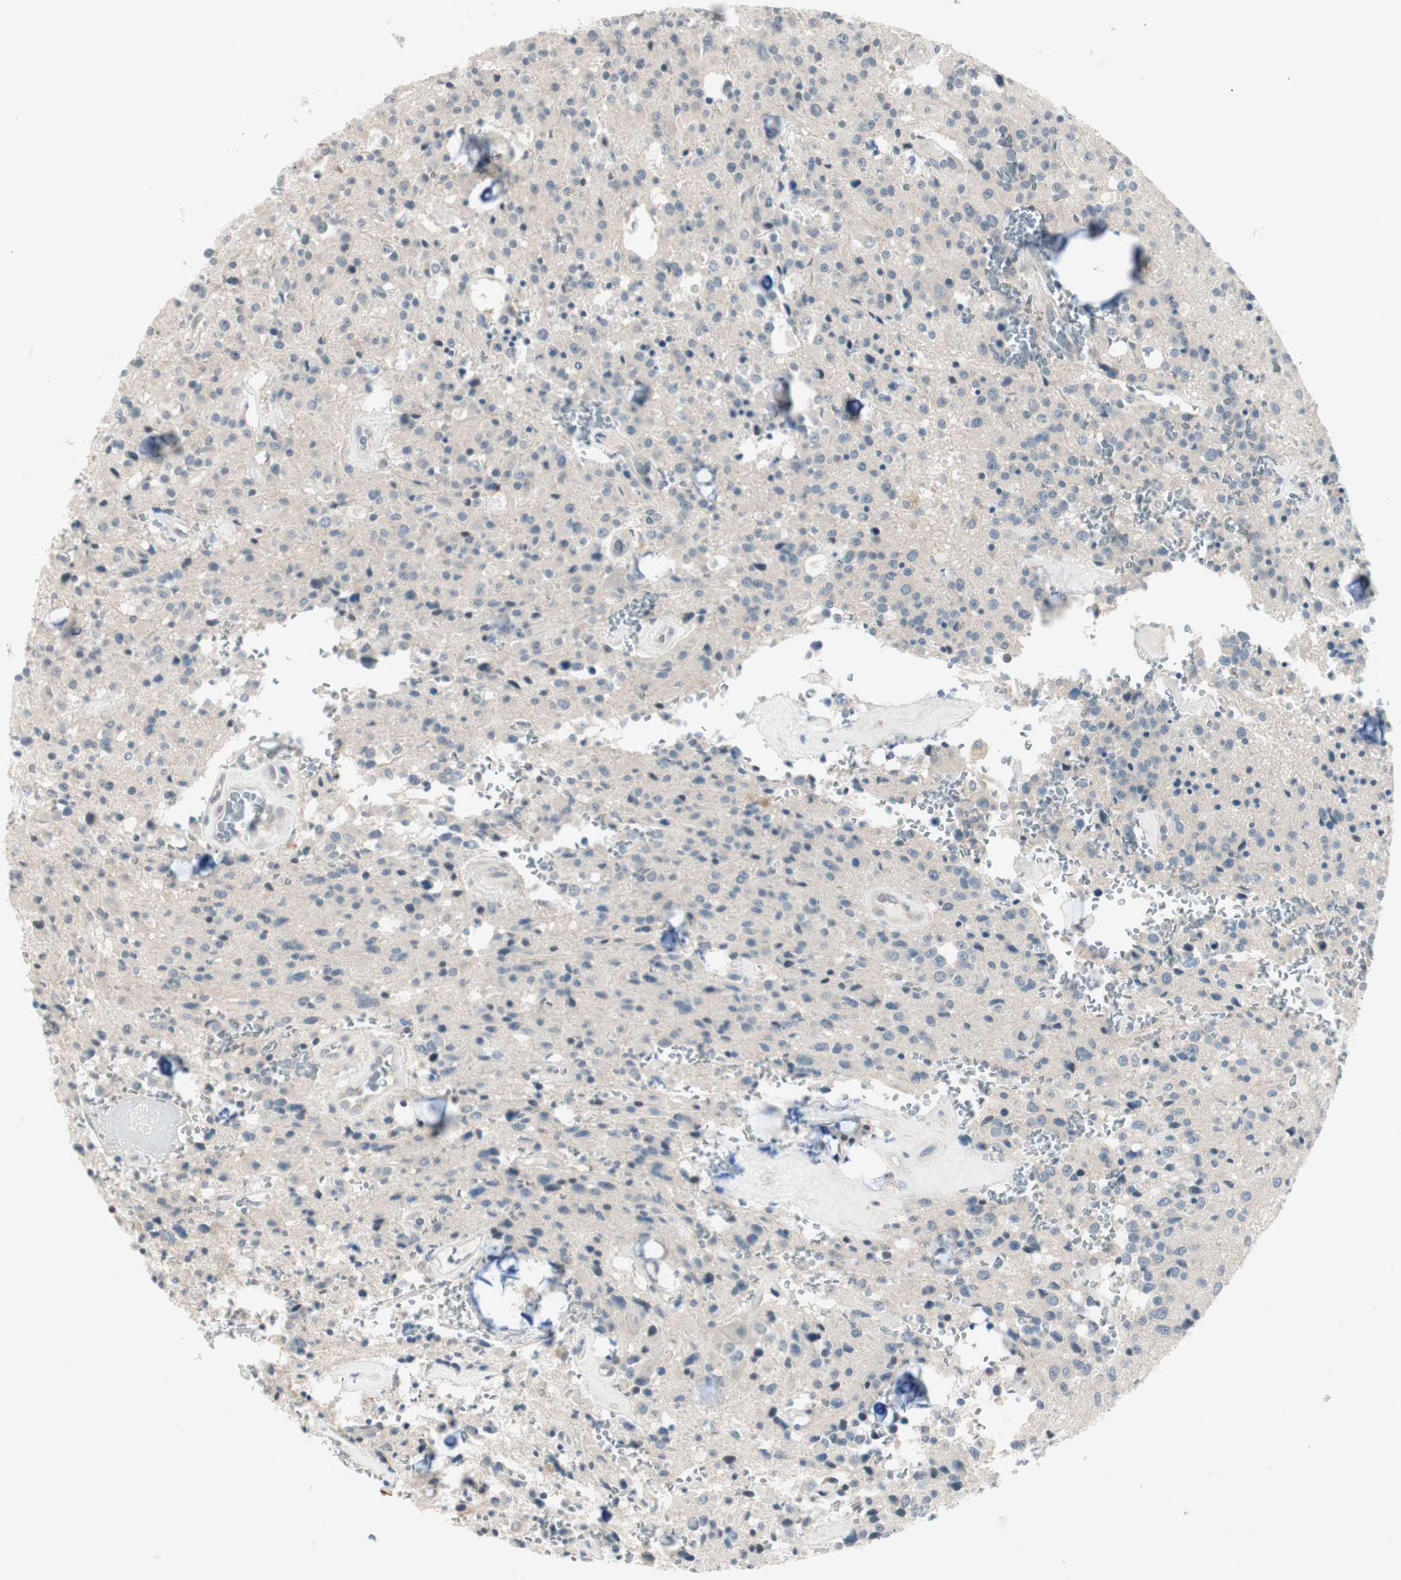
{"staining": {"intensity": "negative", "quantity": "none", "location": "none"}, "tissue": "glioma", "cell_type": "Tumor cells", "image_type": "cancer", "snomed": [{"axis": "morphology", "description": "Glioma, malignant, Low grade"}, {"axis": "topography", "description": "Brain"}], "caption": "Immunohistochemistry micrograph of neoplastic tissue: human malignant glioma (low-grade) stained with DAB displays no significant protein positivity in tumor cells. (DAB (3,3'-diaminobenzidine) IHC, high magnification).", "gene": "ITGB4", "patient": {"sex": "male", "age": 58}}